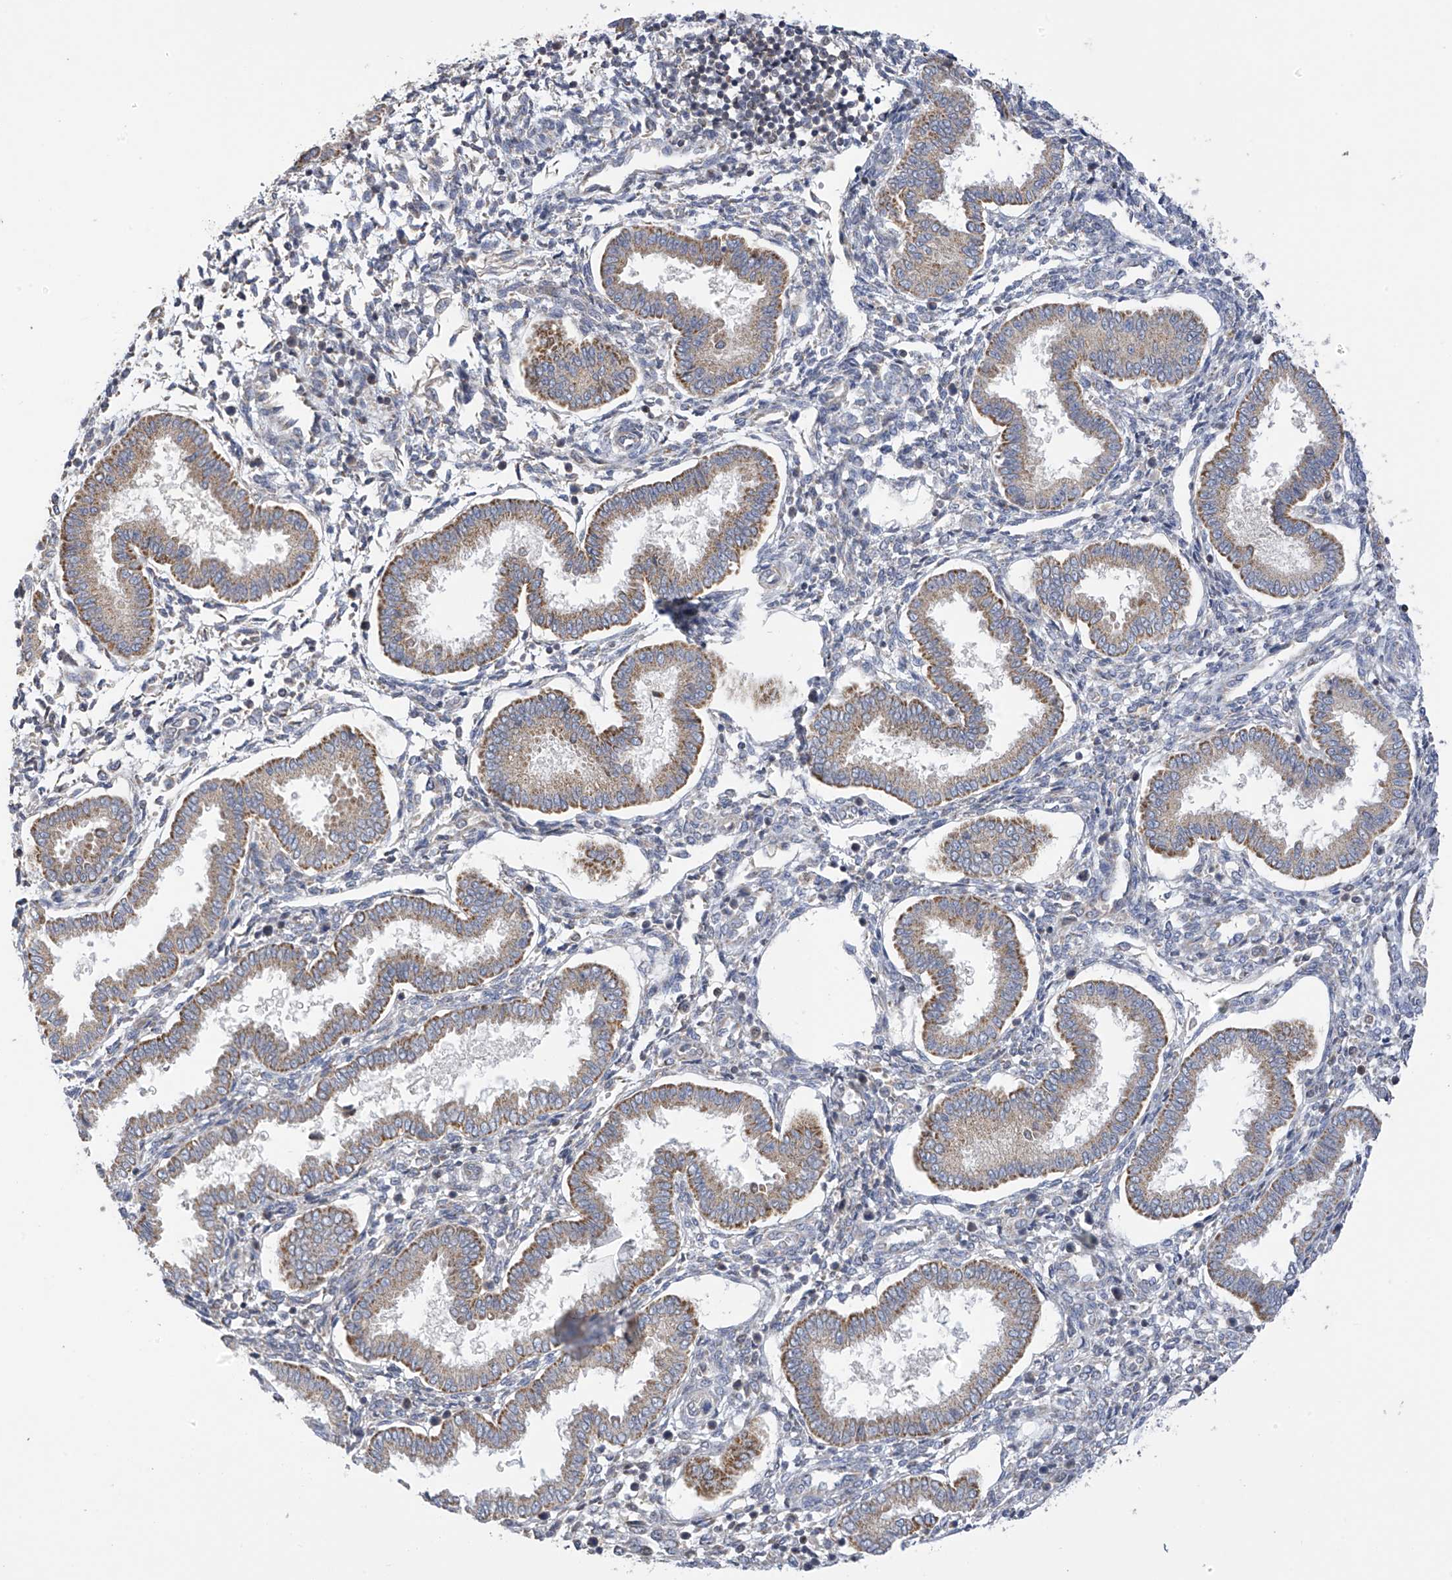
{"staining": {"intensity": "negative", "quantity": "none", "location": "none"}, "tissue": "endometrium", "cell_type": "Cells in endometrial stroma", "image_type": "normal", "snomed": [{"axis": "morphology", "description": "Normal tissue, NOS"}, {"axis": "topography", "description": "Endometrium"}], "caption": "Histopathology image shows no protein staining in cells in endometrial stroma of benign endometrium.", "gene": "SLCO4A1", "patient": {"sex": "female", "age": 24}}